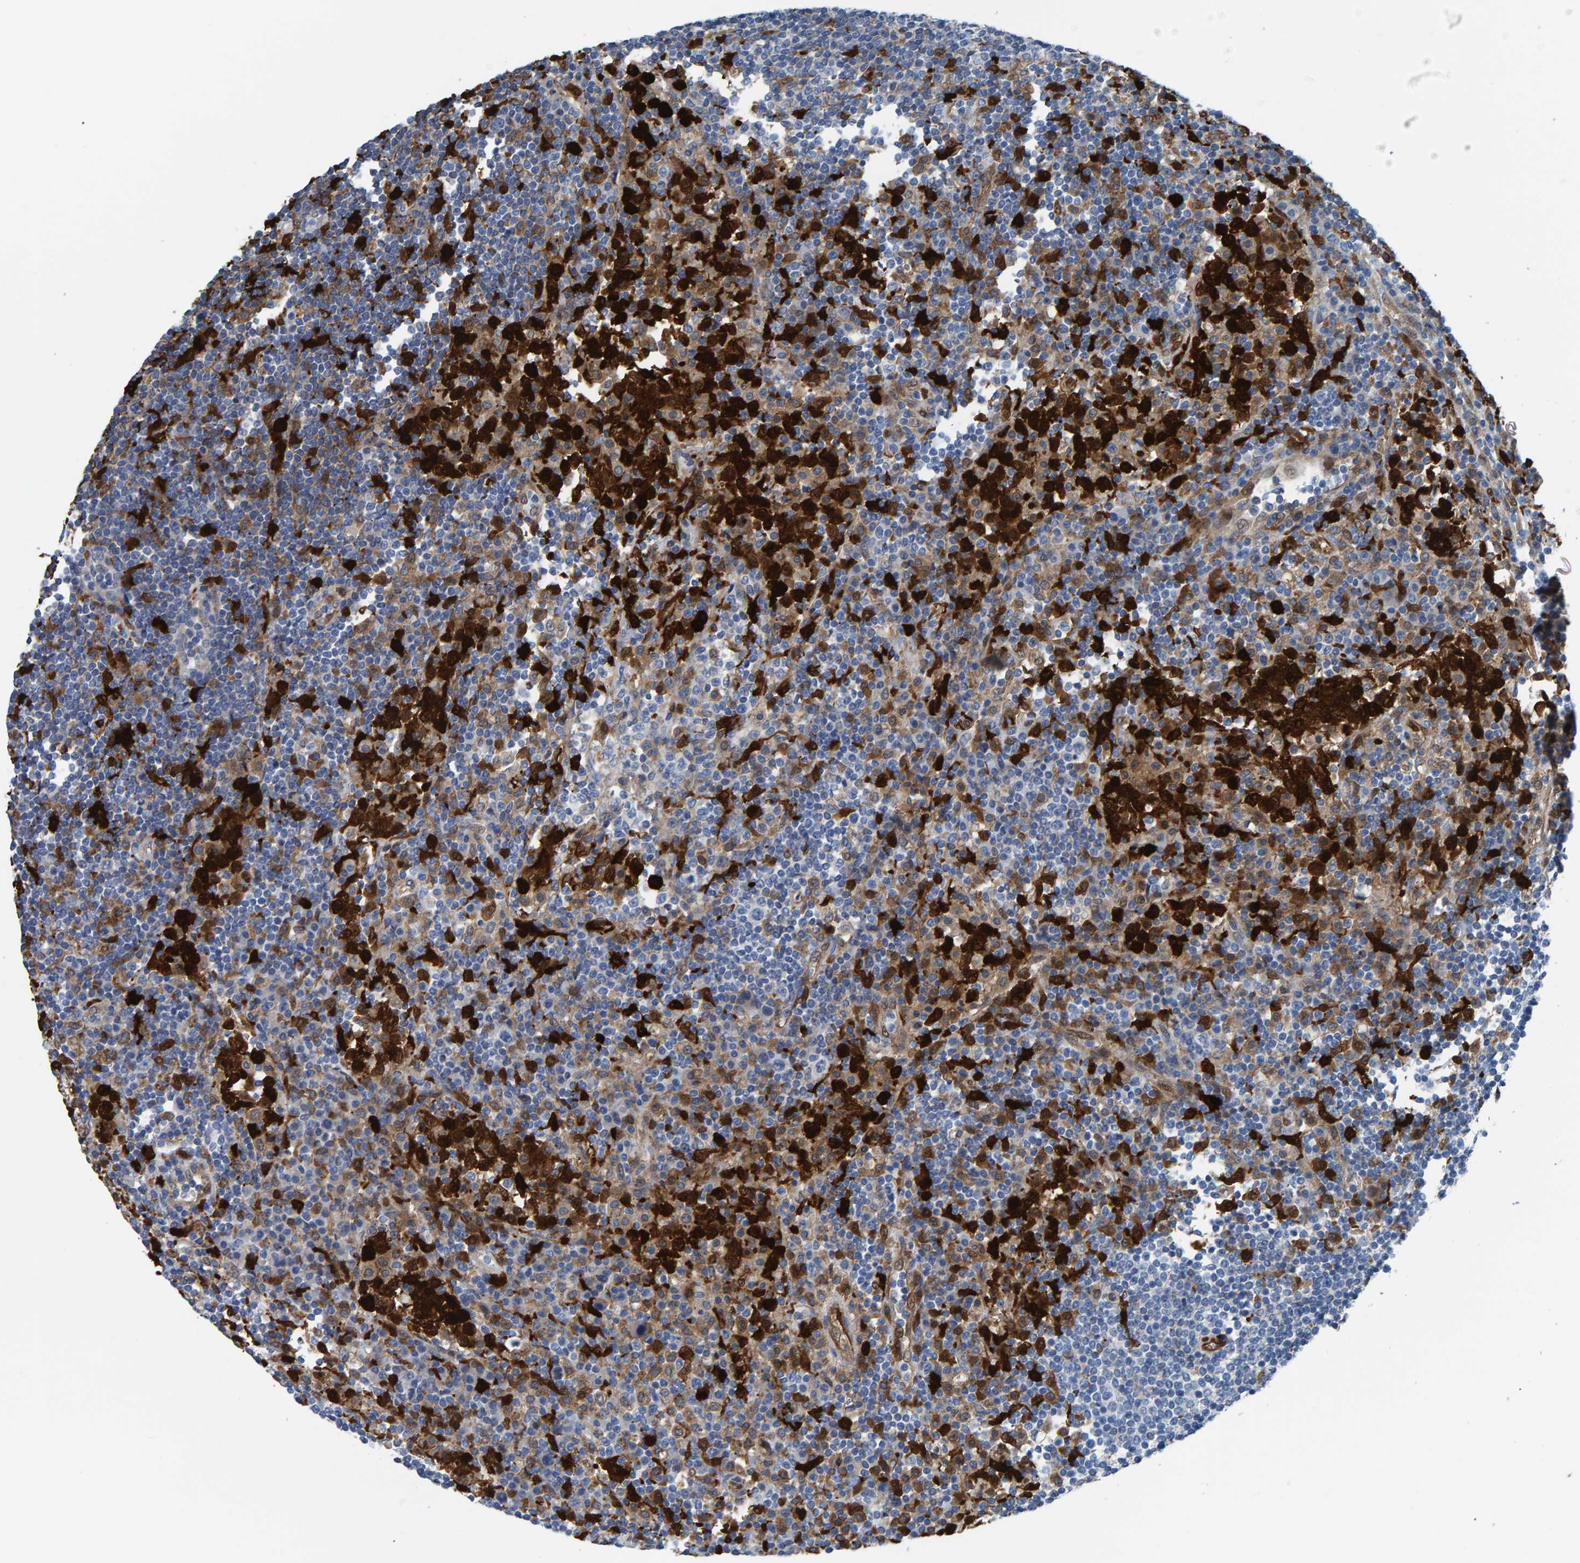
{"staining": {"intensity": "negative", "quantity": "none", "location": "none"}, "tissue": "lymph node", "cell_type": "Germinal center cells", "image_type": "normal", "snomed": [{"axis": "morphology", "description": "Normal tissue, NOS"}, {"axis": "topography", "description": "Lymph node"}], "caption": "Immunohistochemistry of benign human lymph node reveals no staining in germinal center cells.", "gene": "IDO1", "patient": {"sex": "female", "age": 53}}